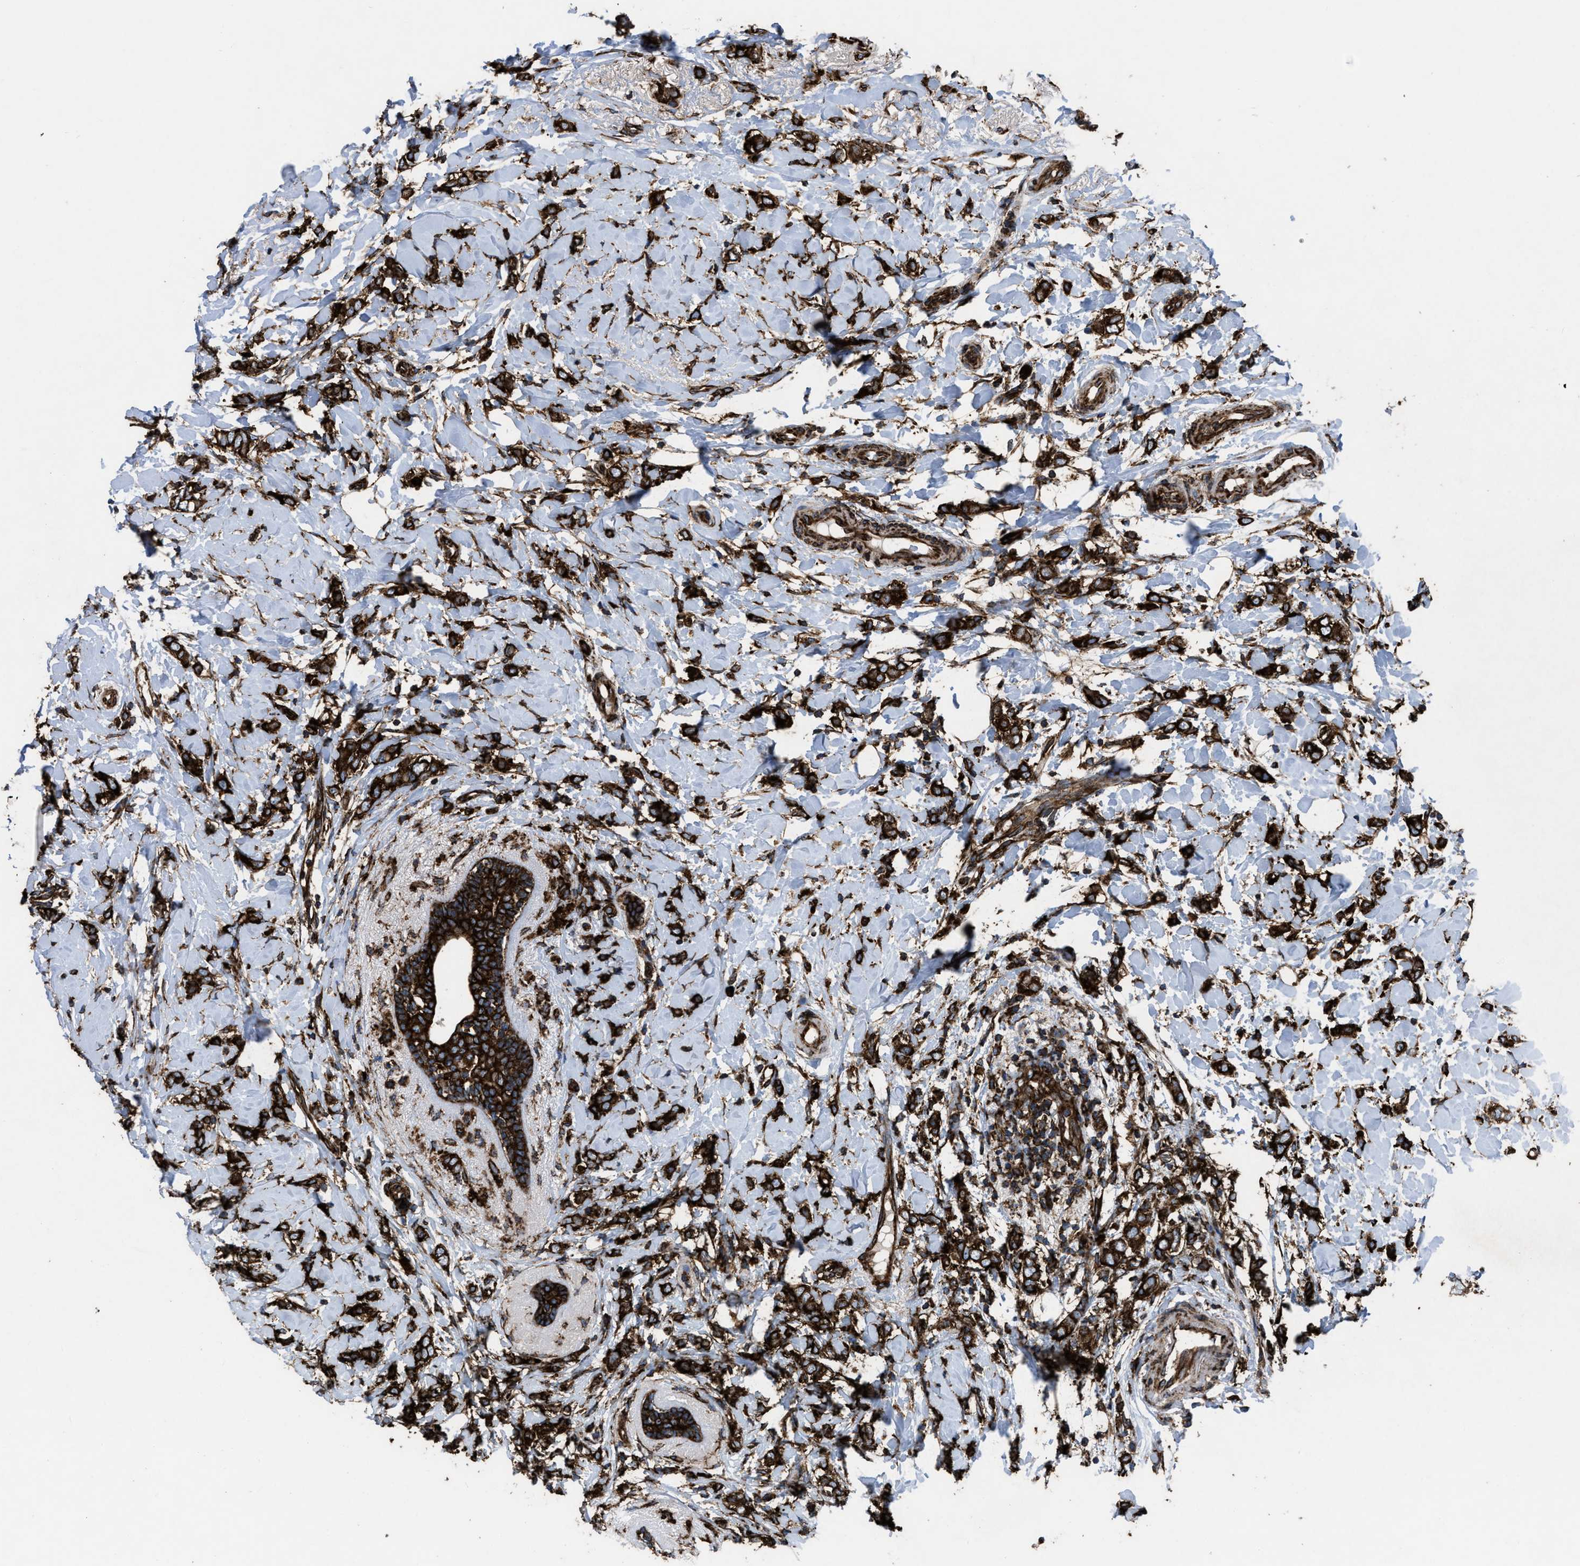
{"staining": {"intensity": "strong", "quantity": ">75%", "location": "cytoplasmic/membranous"}, "tissue": "breast cancer", "cell_type": "Tumor cells", "image_type": "cancer", "snomed": [{"axis": "morphology", "description": "Normal tissue, NOS"}, {"axis": "morphology", "description": "Lobular carcinoma"}, {"axis": "topography", "description": "Breast"}], "caption": "The photomicrograph displays a brown stain indicating the presence of a protein in the cytoplasmic/membranous of tumor cells in breast cancer (lobular carcinoma). (DAB (3,3'-diaminobenzidine) = brown stain, brightfield microscopy at high magnification).", "gene": "CAPRIN1", "patient": {"sex": "female", "age": 47}}